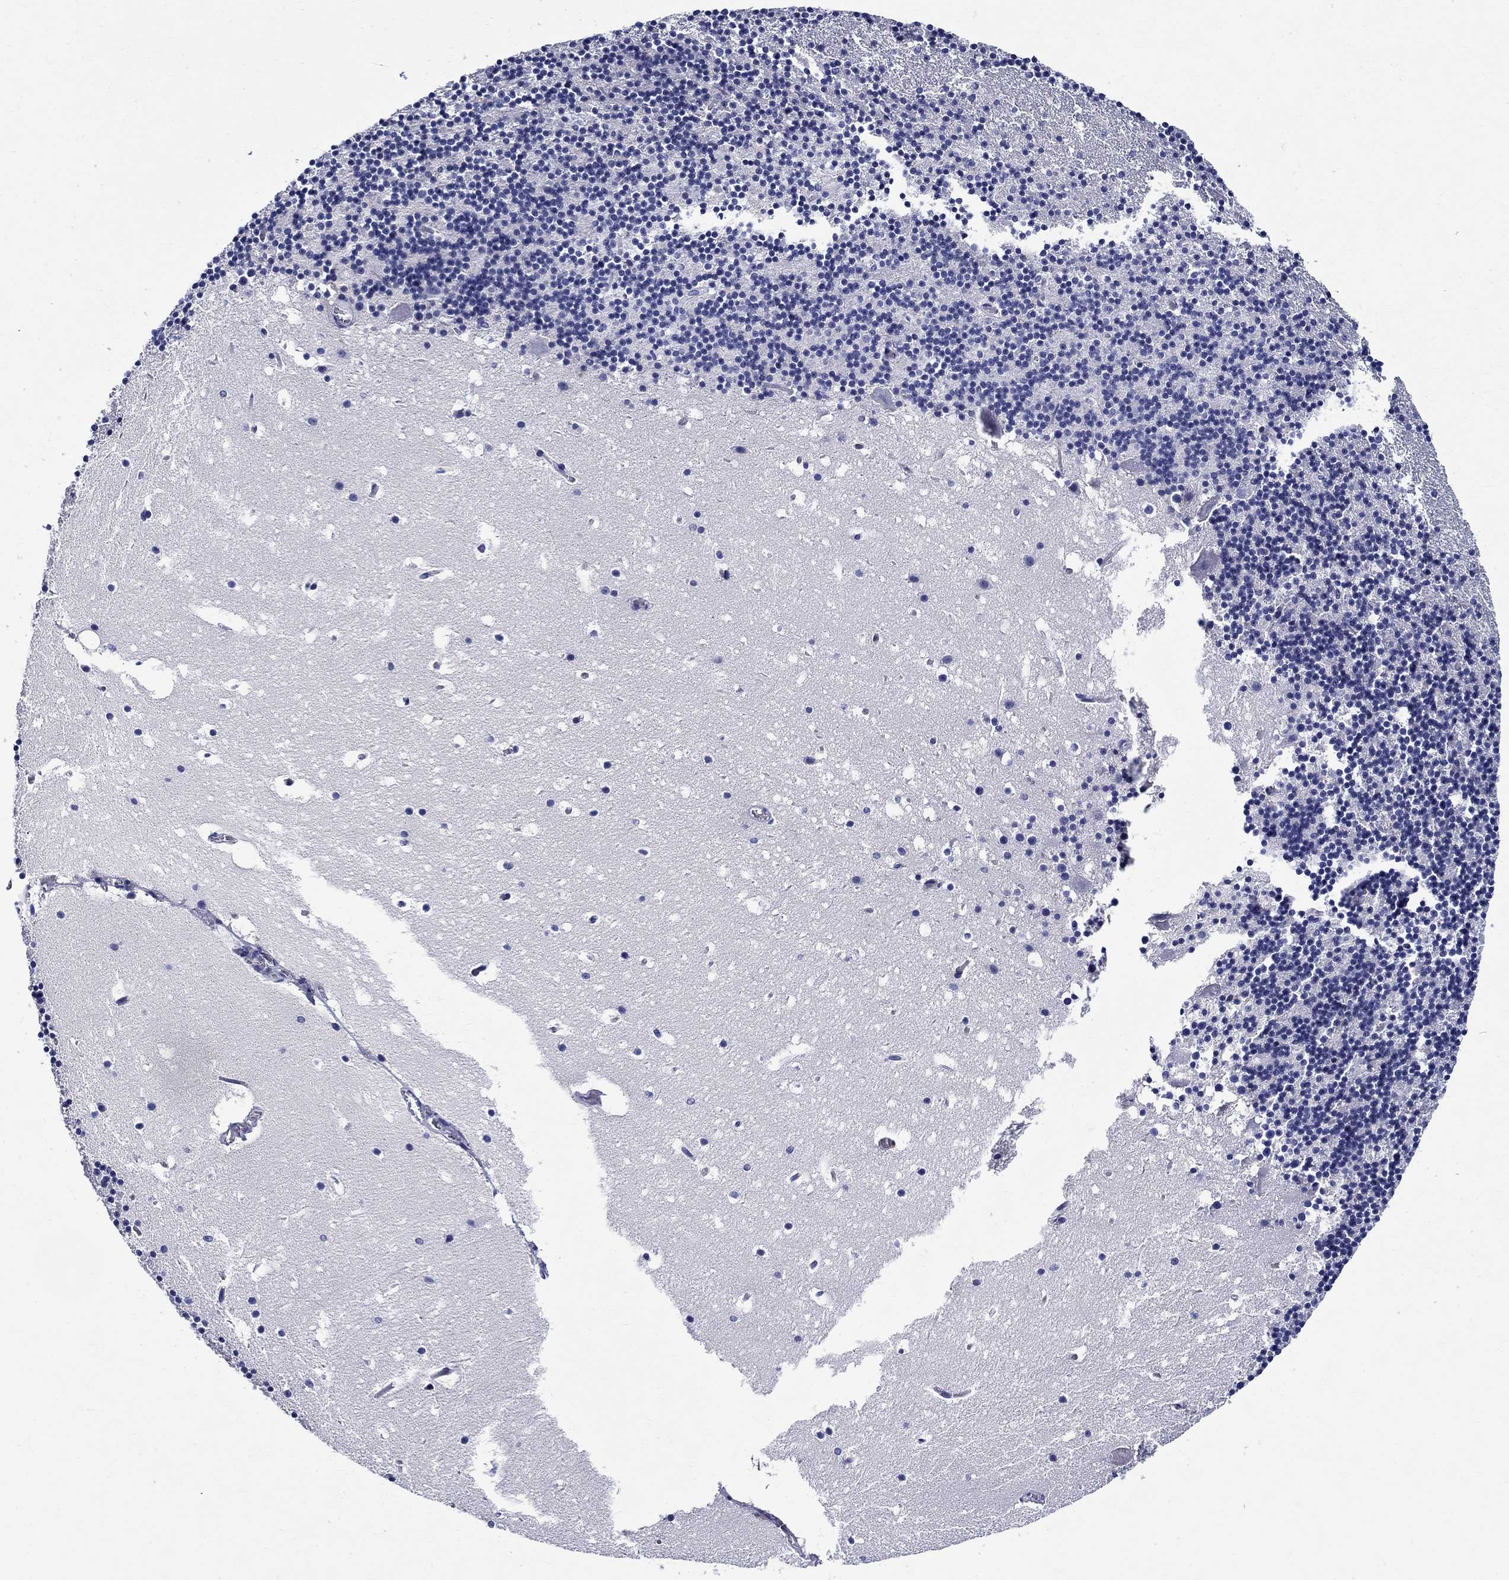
{"staining": {"intensity": "negative", "quantity": "none", "location": "none"}, "tissue": "cerebellum", "cell_type": "Cells in granular layer", "image_type": "normal", "snomed": [{"axis": "morphology", "description": "Normal tissue, NOS"}, {"axis": "topography", "description": "Cerebellum"}], "caption": "This micrograph is of normal cerebellum stained with IHC to label a protein in brown with the nuclei are counter-stained blue. There is no staining in cells in granular layer.", "gene": "CRYGA", "patient": {"sex": "male", "age": 37}}